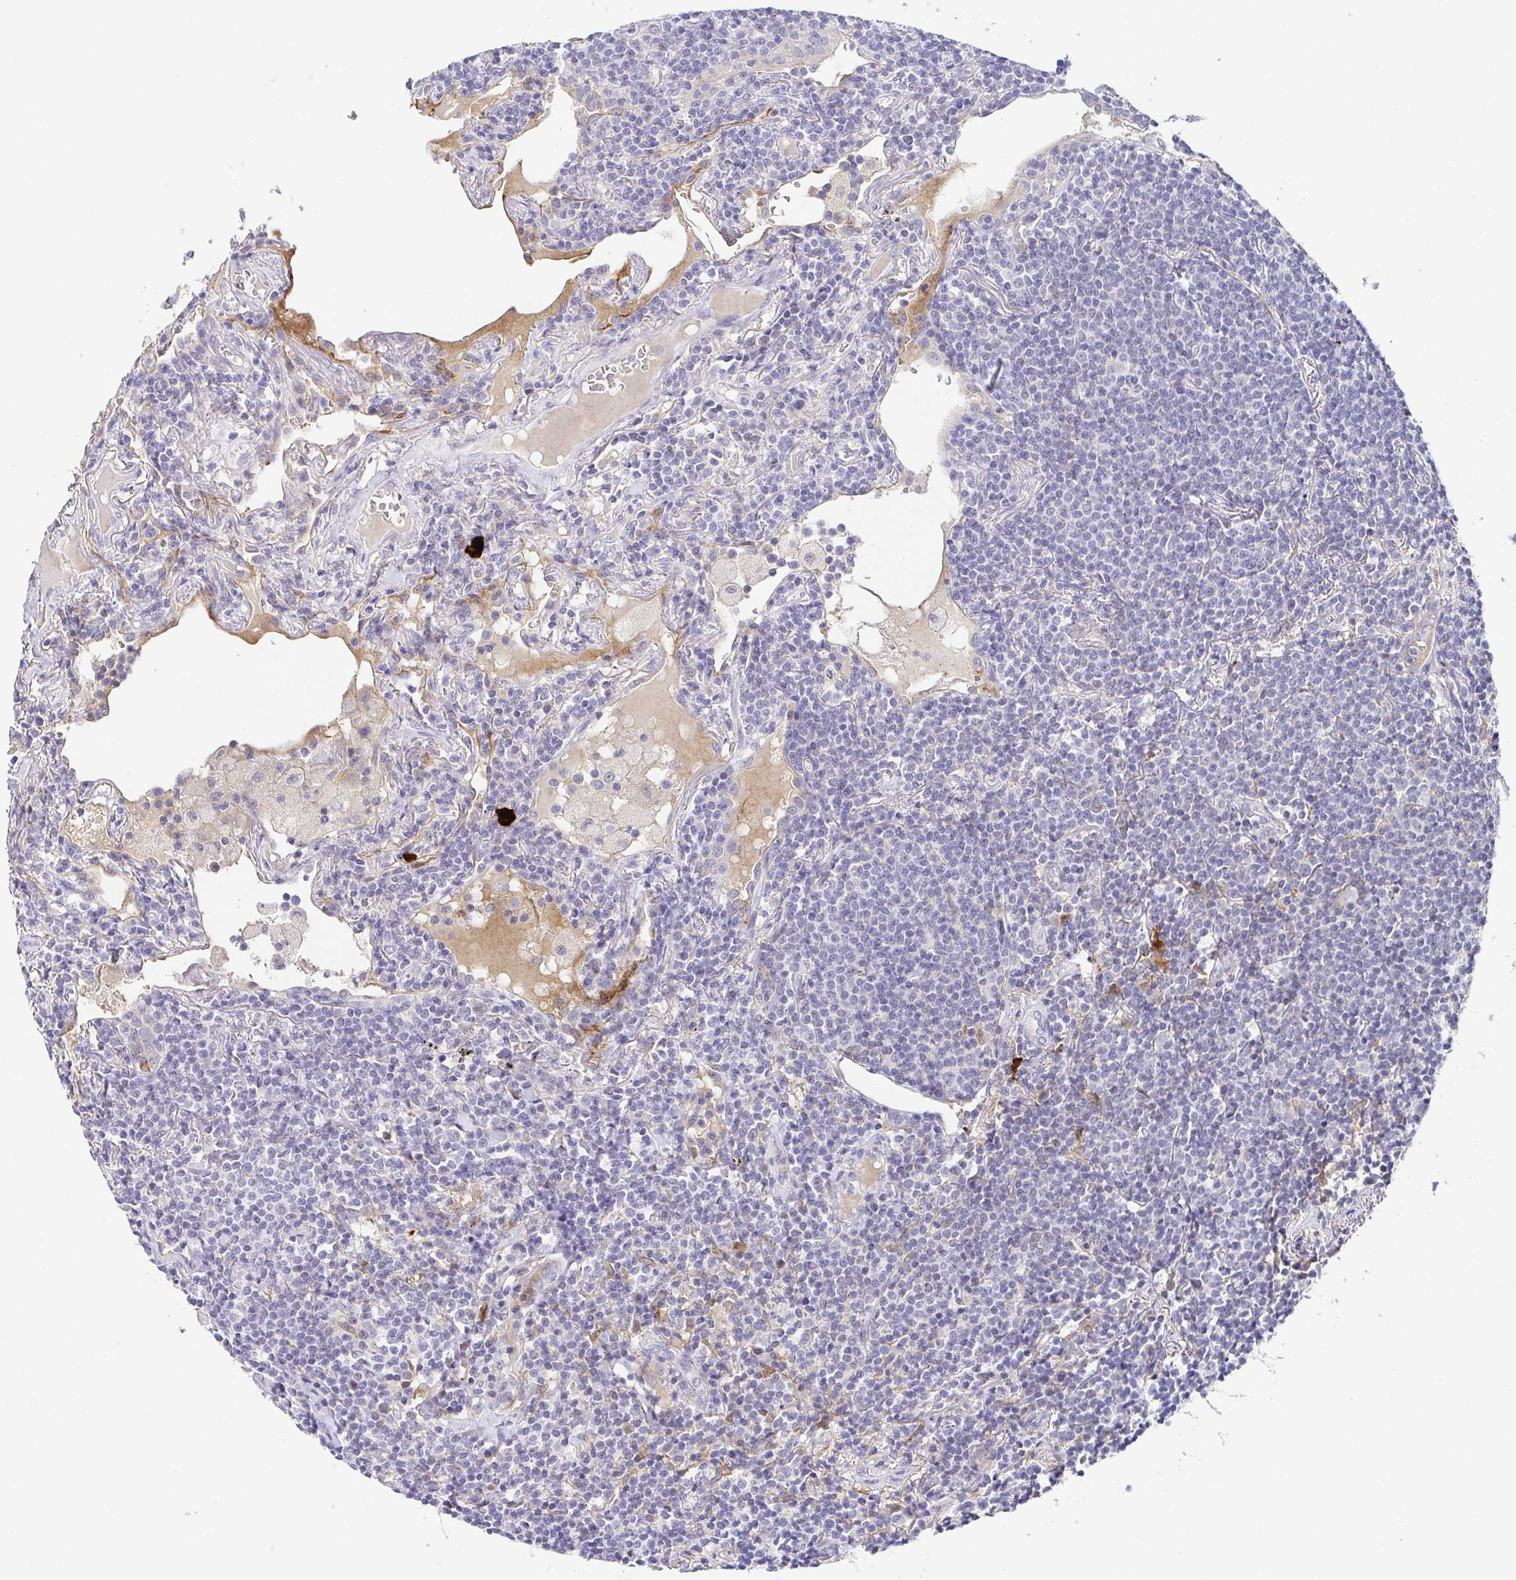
{"staining": {"intensity": "negative", "quantity": "none", "location": "none"}, "tissue": "lymphoma", "cell_type": "Tumor cells", "image_type": "cancer", "snomed": [{"axis": "morphology", "description": "Malignant lymphoma, non-Hodgkin's type, Low grade"}, {"axis": "topography", "description": "Lung"}], "caption": "Immunohistochemical staining of human lymphoma shows no significant positivity in tumor cells.", "gene": "RNASE7", "patient": {"sex": "female", "age": 71}}